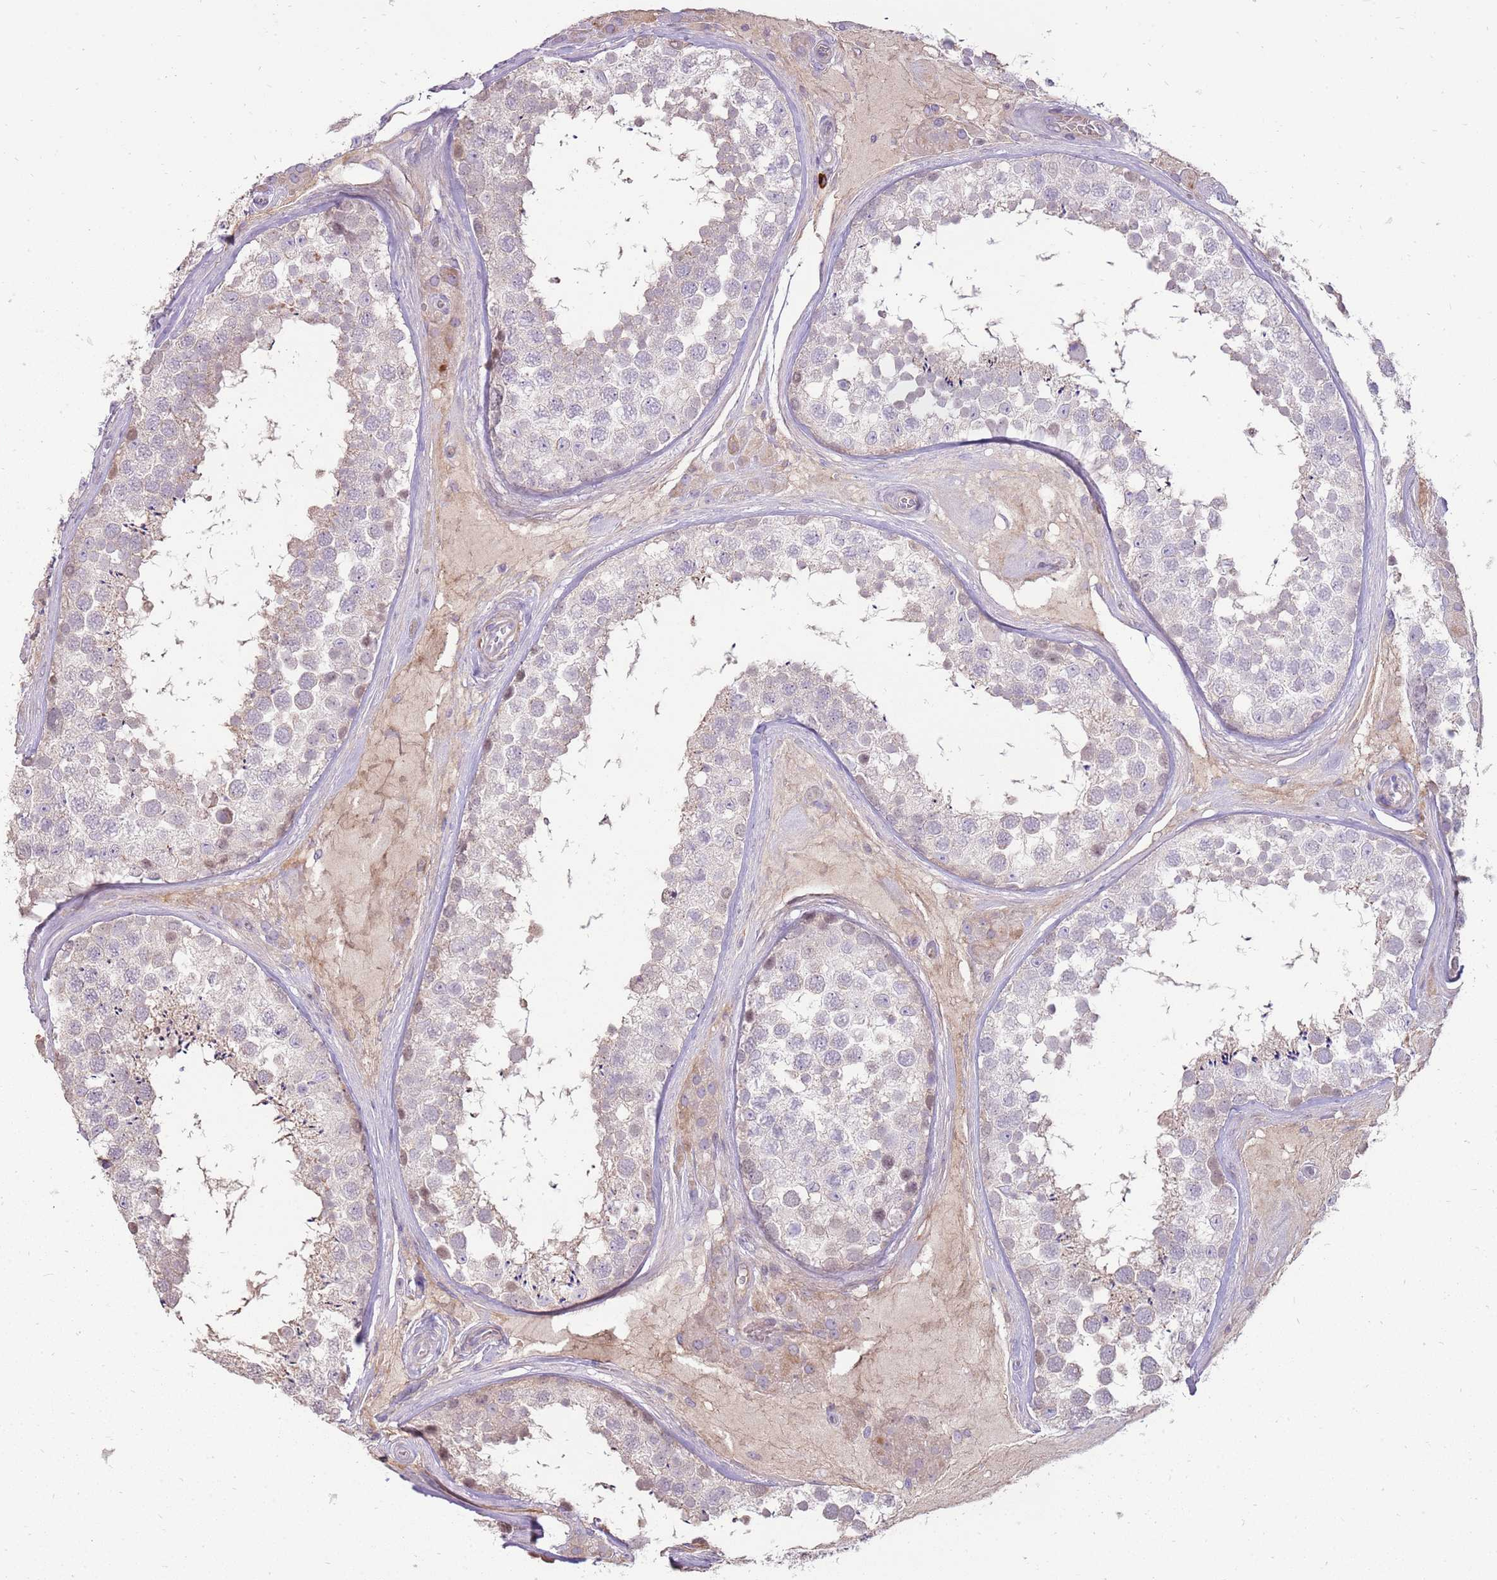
{"staining": {"intensity": "weak", "quantity": "<25%", "location": "cytoplasmic/membranous,nuclear"}, "tissue": "testis", "cell_type": "Cells in seminiferous ducts", "image_type": "normal", "snomed": [{"axis": "morphology", "description": "Normal tissue, NOS"}, {"axis": "topography", "description": "Testis"}], "caption": "The IHC photomicrograph has no significant staining in cells in seminiferous ducts of testis.", "gene": "MCUB", "patient": {"sex": "male", "age": 46}}